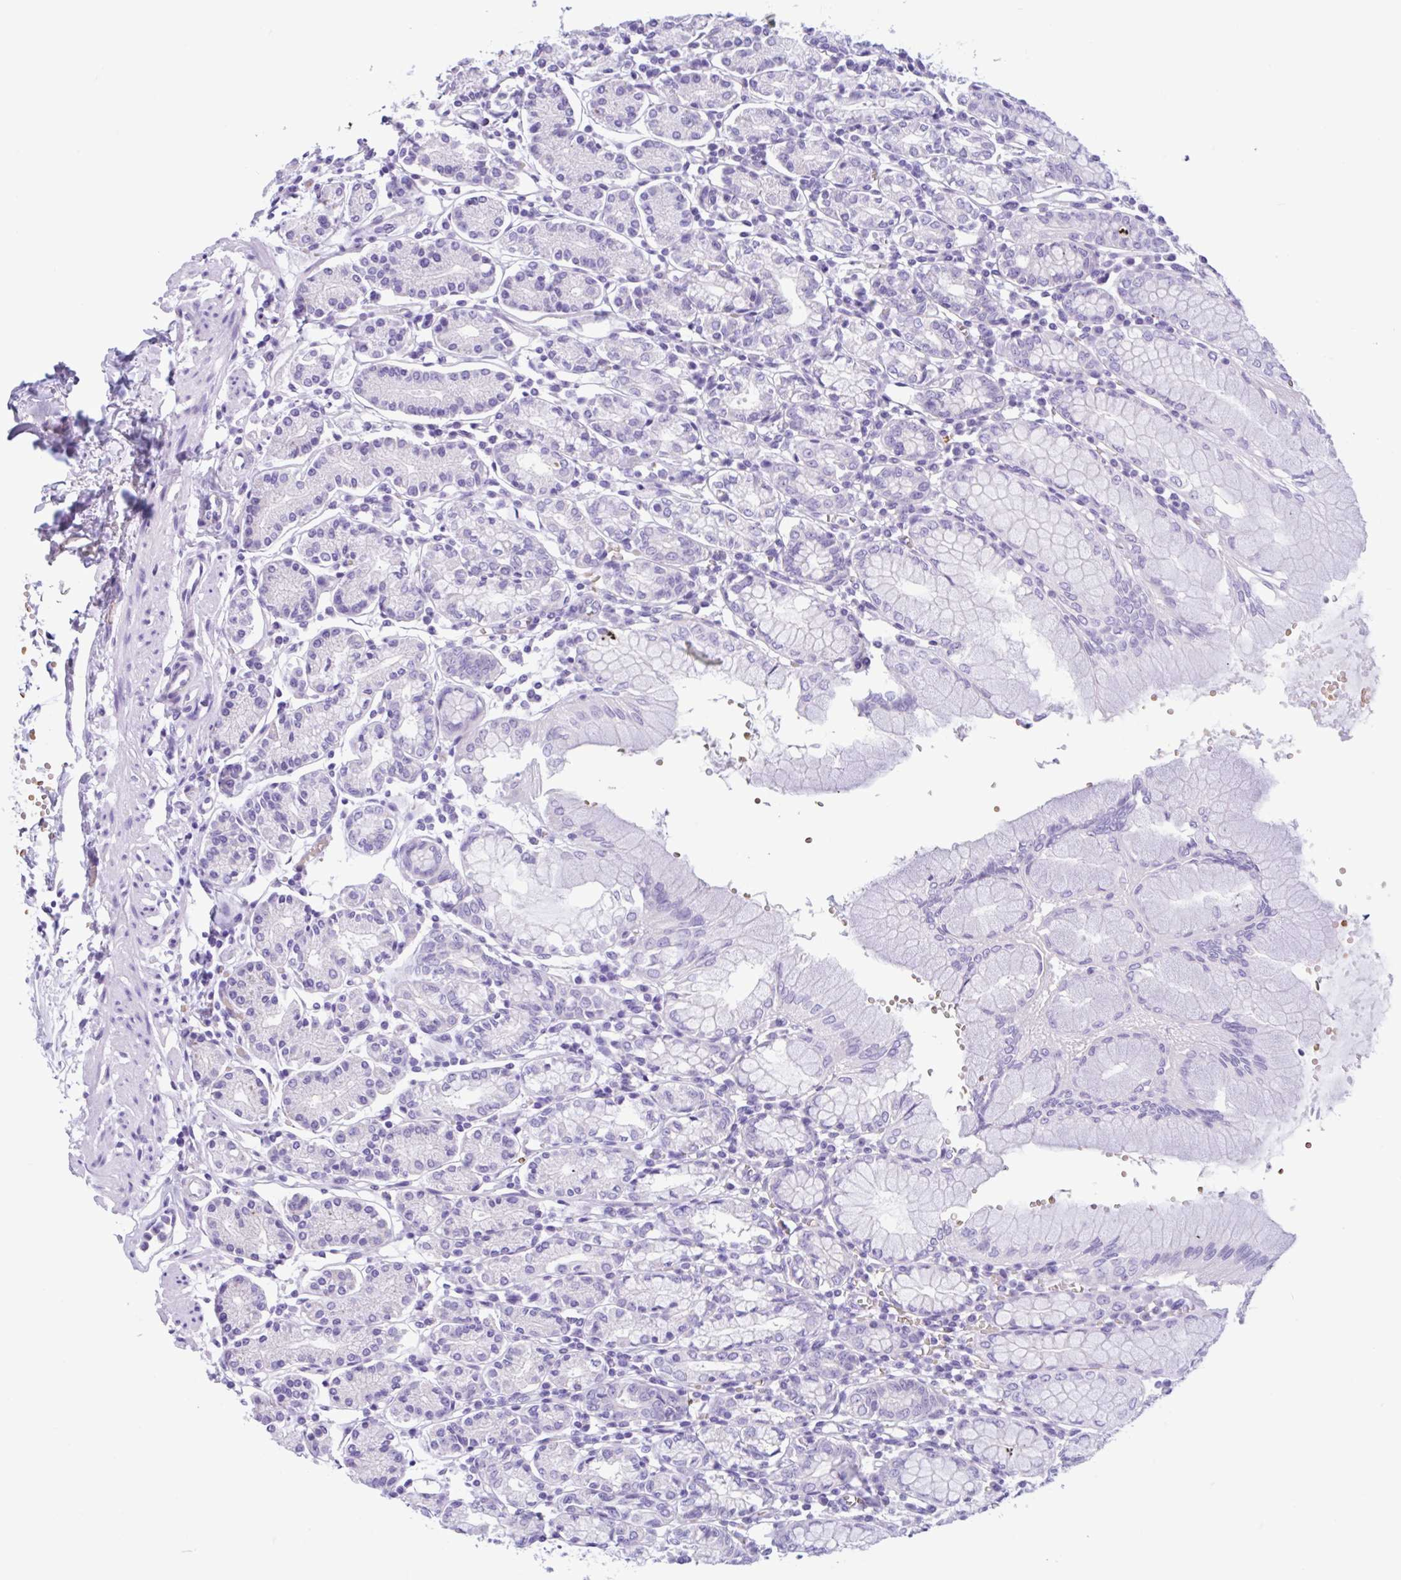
{"staining": {"intensity": "negative", "quantity": "none", "location": "none"}, "tissue": "stomach", "cell_type": "Glandular cells", "image_type": "normal", "snomed": [{"axis": "morphology", "description": "Normal tissue, NOS"}, {"axis": "topography", "description": "Stomach"}], "caption": "This is an immunohistochemistry (IHC) photomicrograph of normal stomach. There is no expression in glandular cells.", "gene": "TMEM79", "patient": {"sex": "female", "age": 62}}